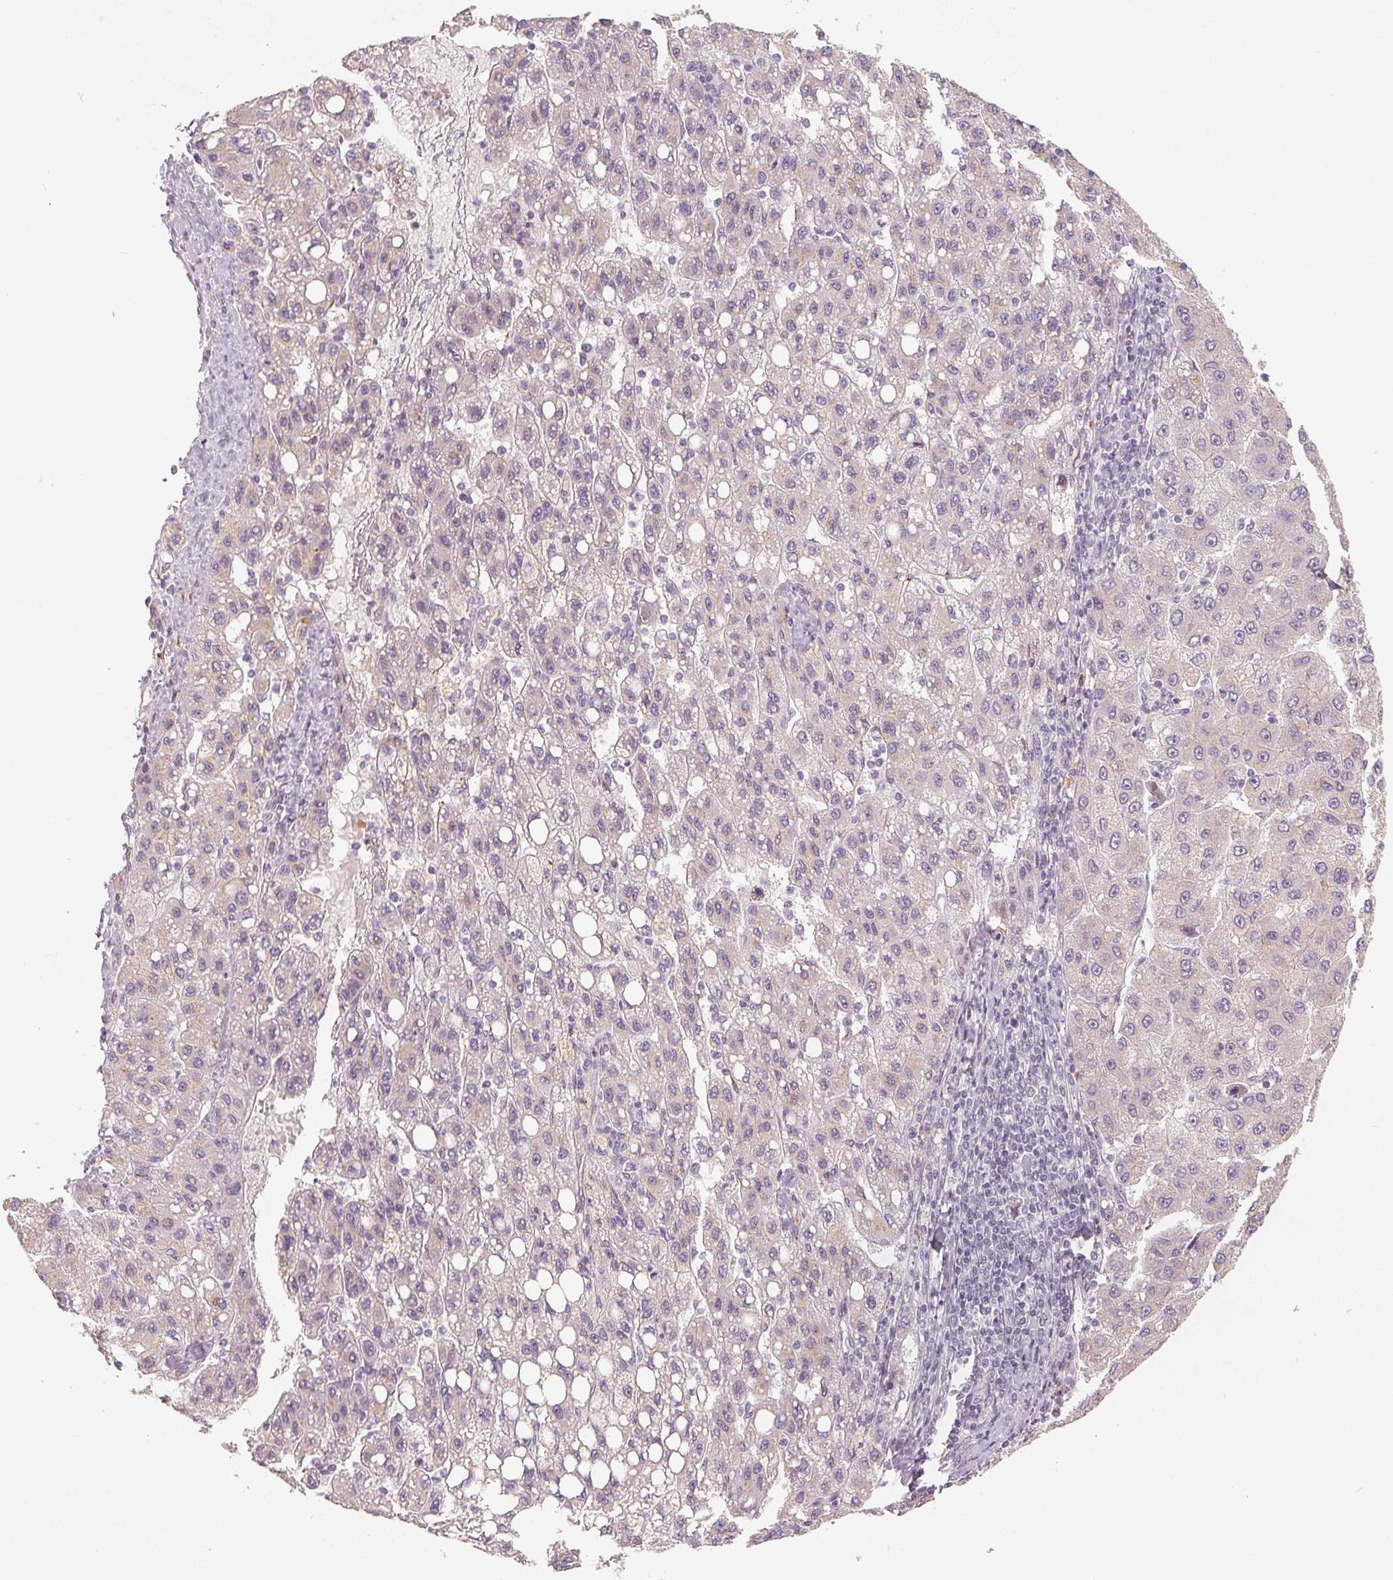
{"staining": {"intensity": "negative", "quantity": "none", "location": "none"}, "tissue": "liver cancer", "cell_type": "Tumor cells", "image_type": "cancer", "snomed": [{"axis": "morphology", "description": "Carcinoma, Hepatocellular, NOS"}, {"axis": "topography", "description": "Liver"}], "caption": "This image is of hepatocellular carcinoma (liver) stained with immunohistochemistry (IHC) to label a protein in brown with the nuclei are counter-stained blue. There is no staining in tumor cells.", "gene": "TMSB15B", "patient": {"sex": "female", "age": 82}}